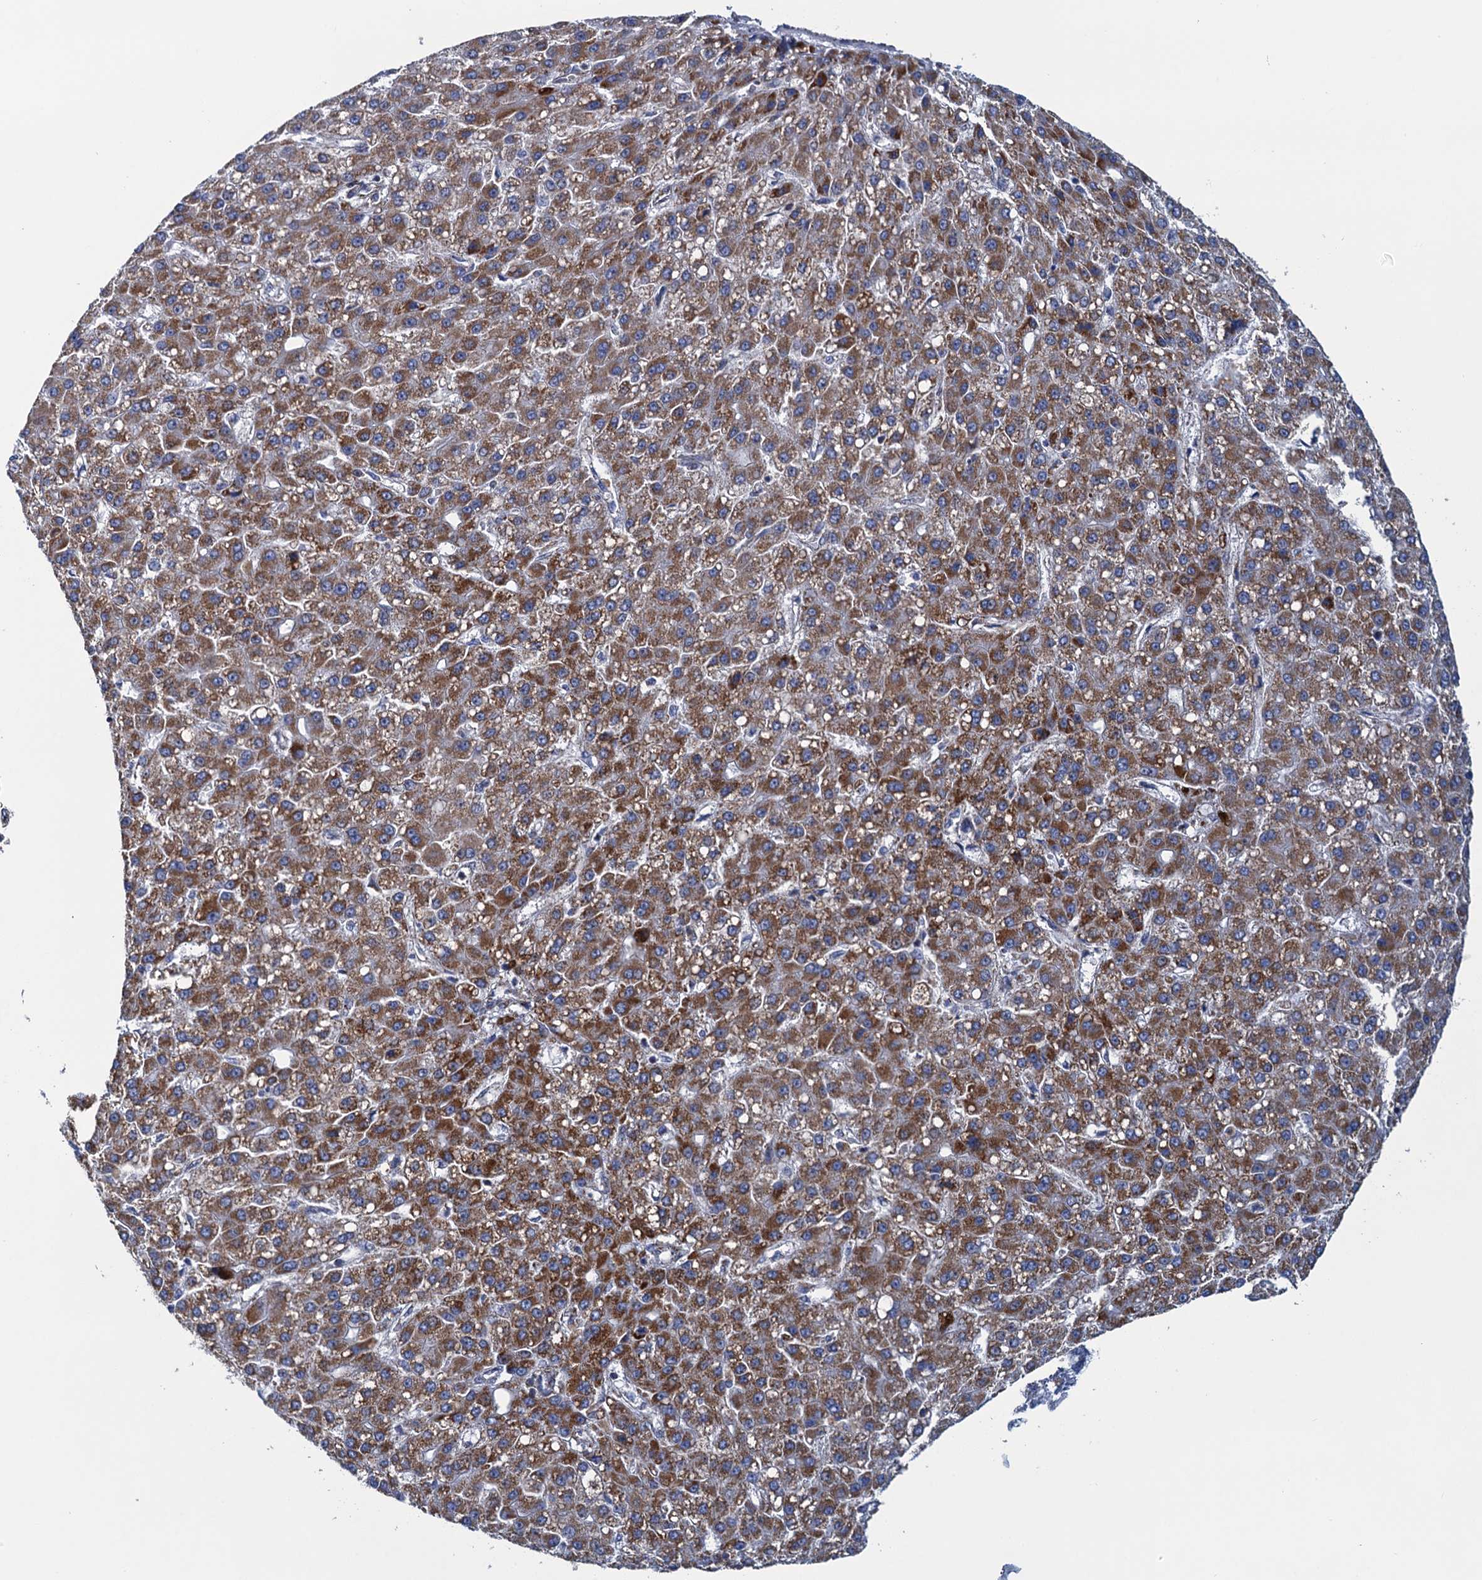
{"staining": {"intensity": "strong", "quantity": ">75%", "location": "cytoplasmic/membranous"}, "tissue": "liver cancer", "cell_type": "Tumor cells", "image_type": "cancer", "snomed": [{"axis": "morphology", "description": "Carcinoma, Hepatocellular, NOS"}, {"axis": "topography", "description": "Liver"}], "caption": "IHC histopathology image of neoplastic tissue: human liver cancer stained using immunohistochemistry (IHC) demonstrates high levels of strong protein expression localized specifically in the cytoplasmic/membranous of tumor cells, appearing as a cytoplasmic/membranous brown color.", "gene": "GTPBP3", "patient": {"sex": "male", "age": 67}}